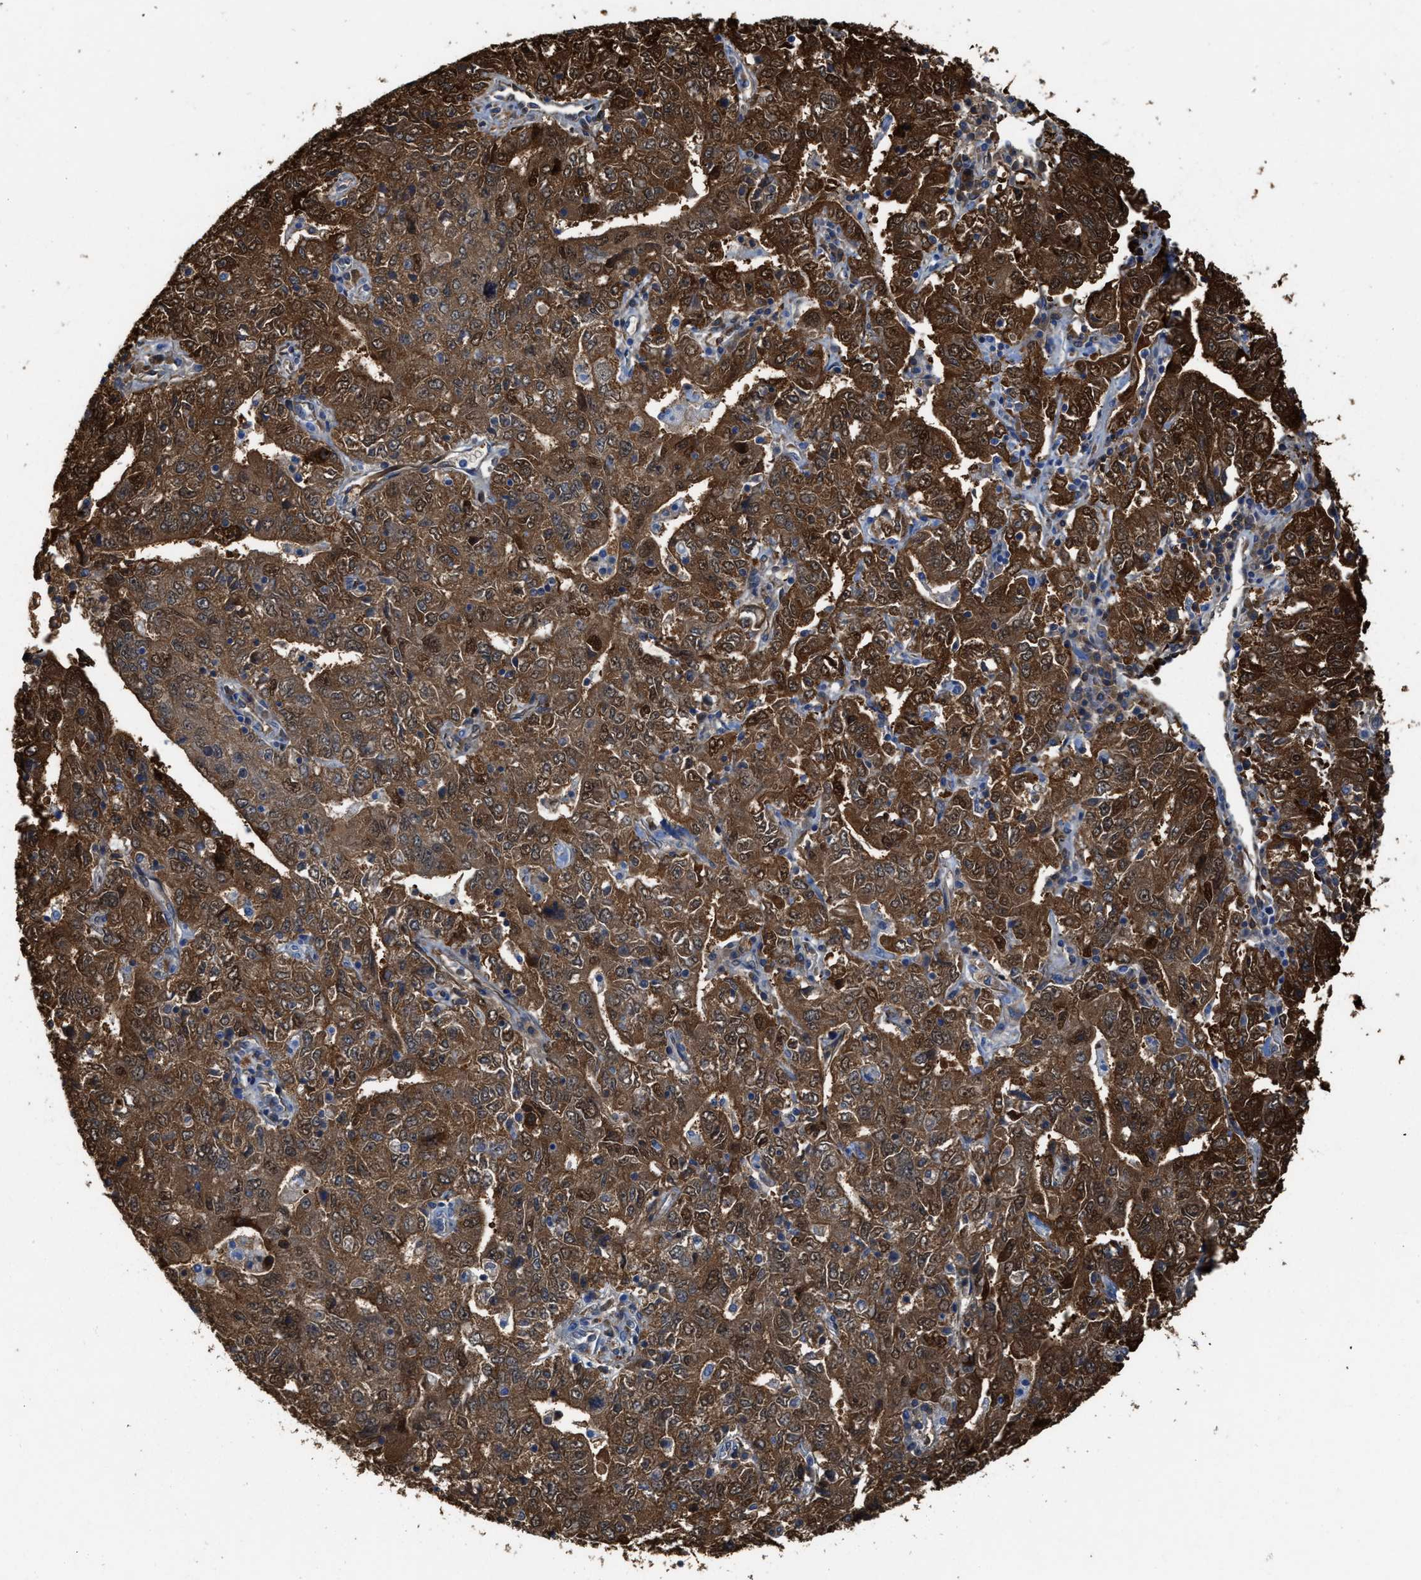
{"staining": {"intensity": "strong", "quantity": ">75%", "location": "cytoplasmic/membranous,nuclear"}, "tissue": "ovarian cancer", "cell_type": "Tumor cells", "image_type": "cancer", "snomed": [{"axis": "morphology", "description": "Carcinoma, endometroid"}, {"axis": "topography", "description": "Ovary"}], "caption": "About >75% of tumor cells in ovarian cancer reveal strong cytoplasmic/membranous and nuclear protein positivity as visualized by brown immunohistochemical staining.", "gene": "ASS1", "patient": {"sex": "female", "age": 62}}